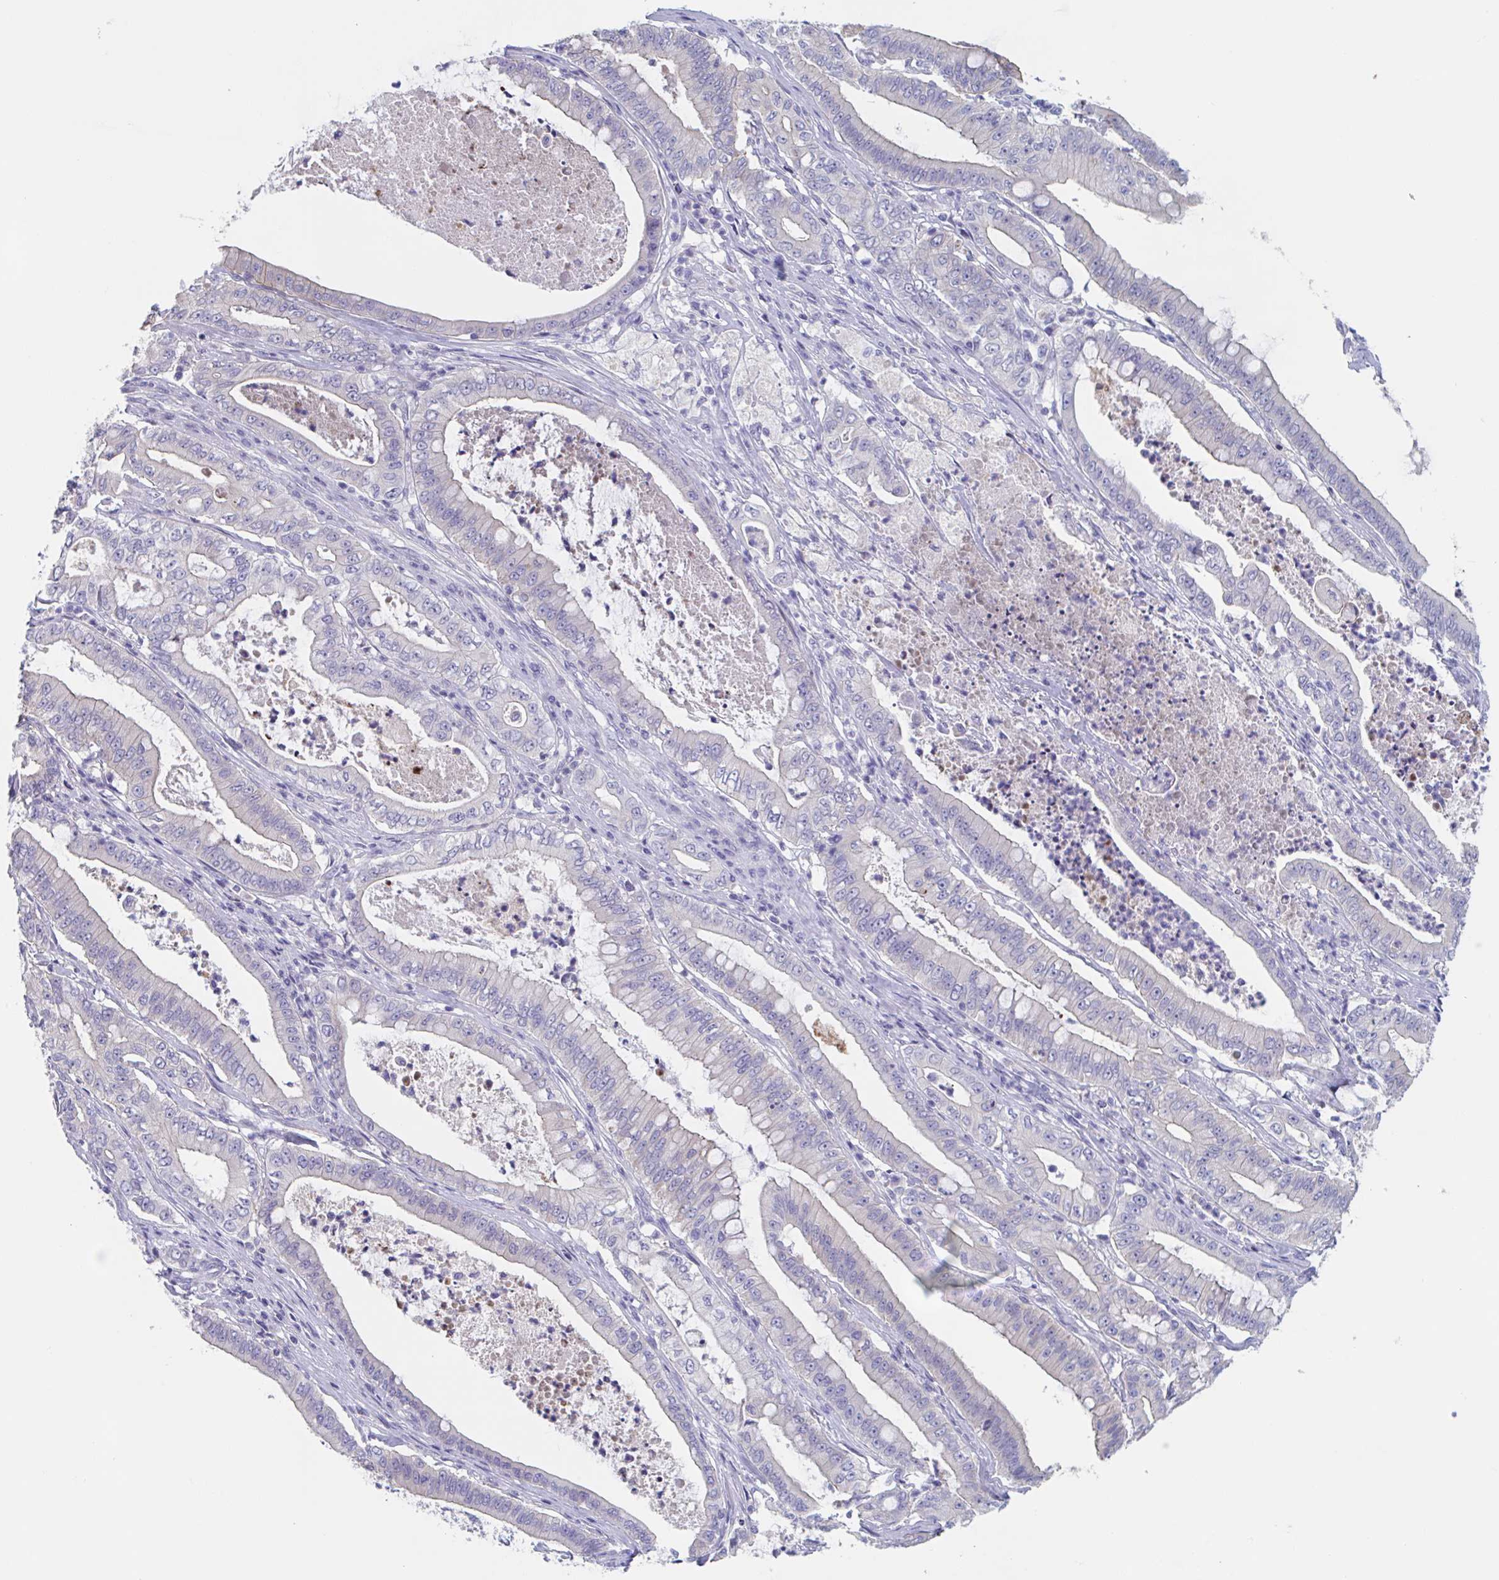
{"staining": {"intensity": "negative", "quantity": "none", "location": "none"}, "tissue": "pancreatic cancer", "cell_type": "Tumor cells", "image_type": "cancer", "snomed": [{"axis": "morphology", "description": "Adenocarcinoma, NOS"}, {"axis": "topography", "description": "Pancreas"}], "caption": "Immunohistochemical staining of human pancreatic adenocarcinoma demonstrates no significant expression in tumor cells. The staining was performed using DAB (3,3'-diaminobenzidine) to visualize the protein expression in brown, while the nuclei were stained in blue with hematoxylin (Magnification: 20x).", "gene": "UNKL", "patient": {"sex": "male", "age": 71}}